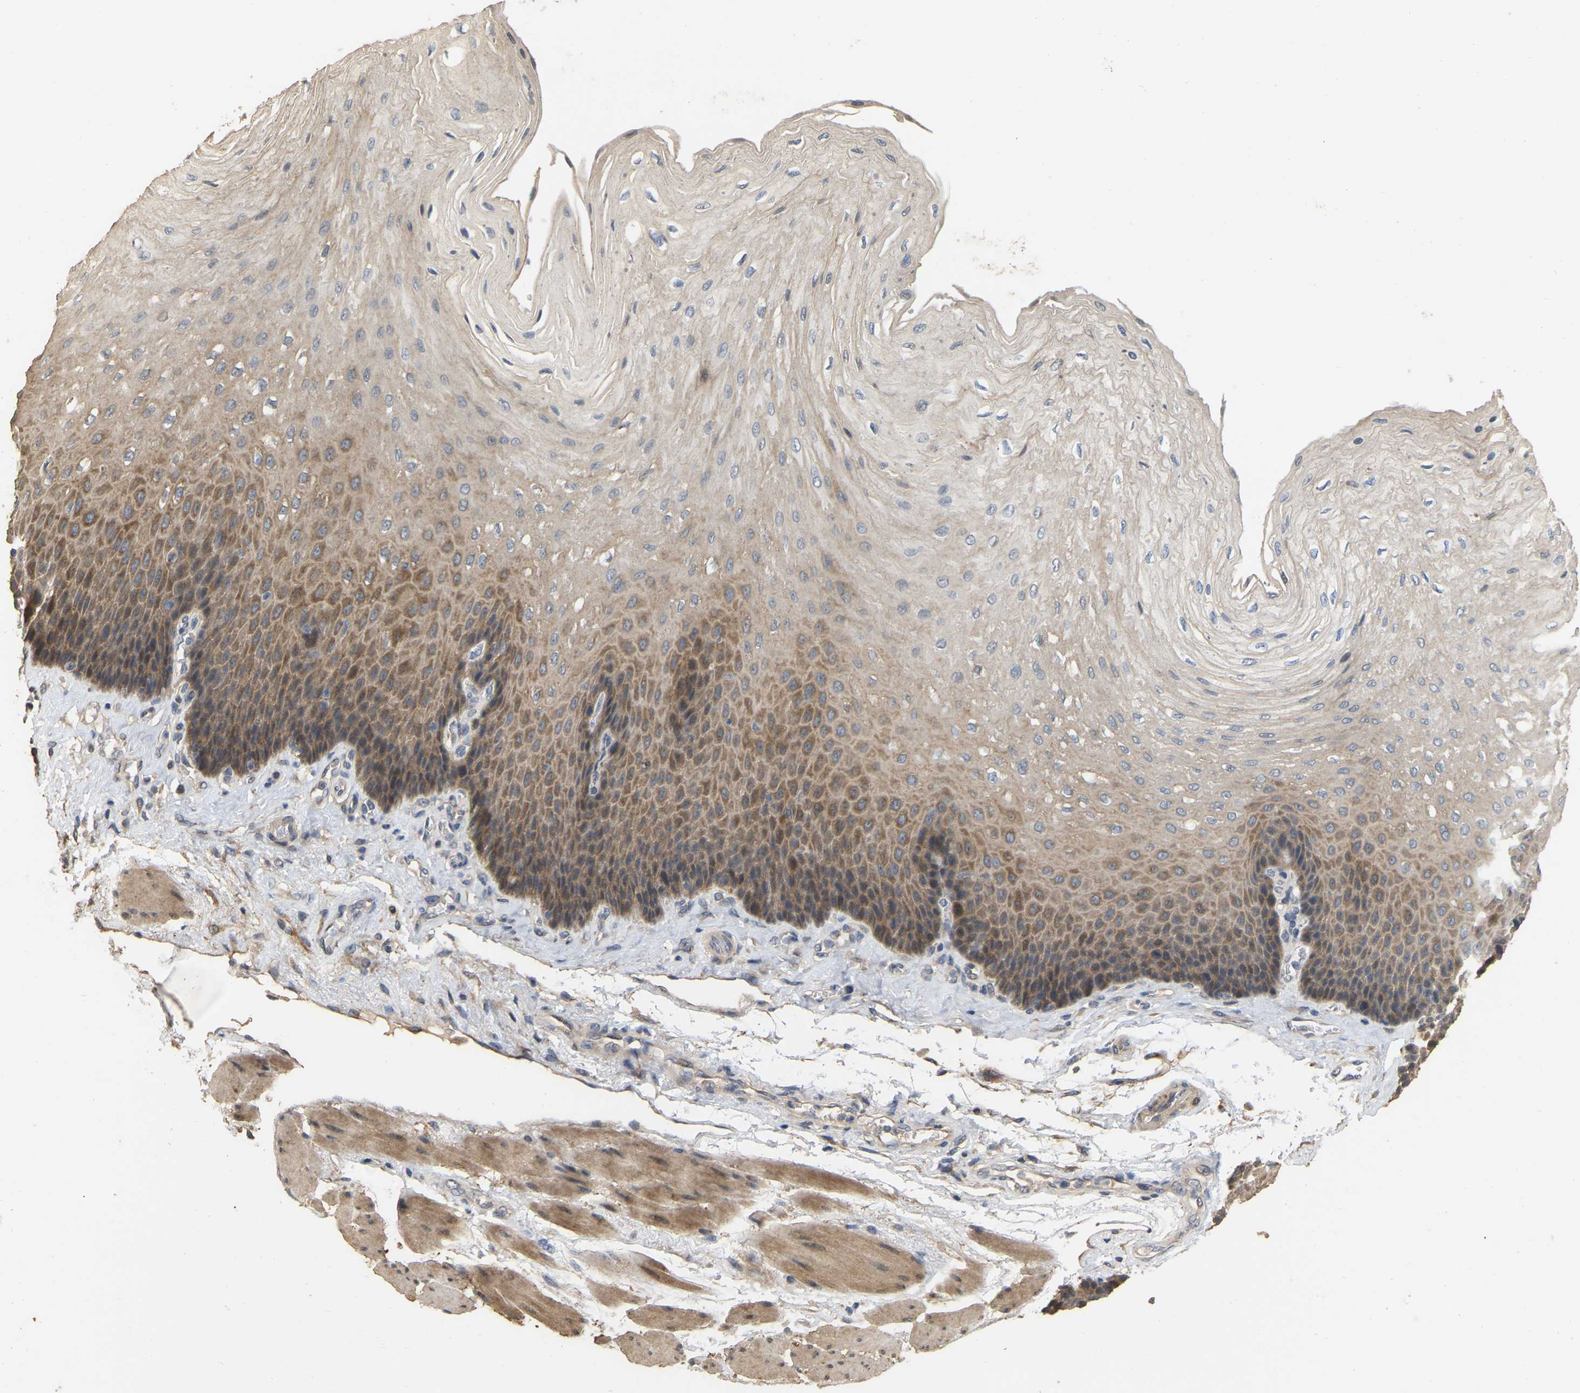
{"staining": {"intensity": "moderate", "quantity": ">75%", "location": "cytoplasmic/membranous,nuclear"}, "tissue": "esophagus", "cell_type": "Squamous epithelial cells", "image_type": "normal", "snomed": [{"axis": "morphology", "description": "Normal tissue, NOS"}, {"axis": "topography", "description": "Esophagus"}], "caption": "This micrograph shows normal esophagus stained with immunohistochemistry to label a protein in brown. The cytoplasmic/membranous,nuclear of squamous epithelial cells show moderate positivity for the protein. Nuclei are counter-stained blue.", "gene": "NCS1", "patient": {"sex": "female", "age": 72}}